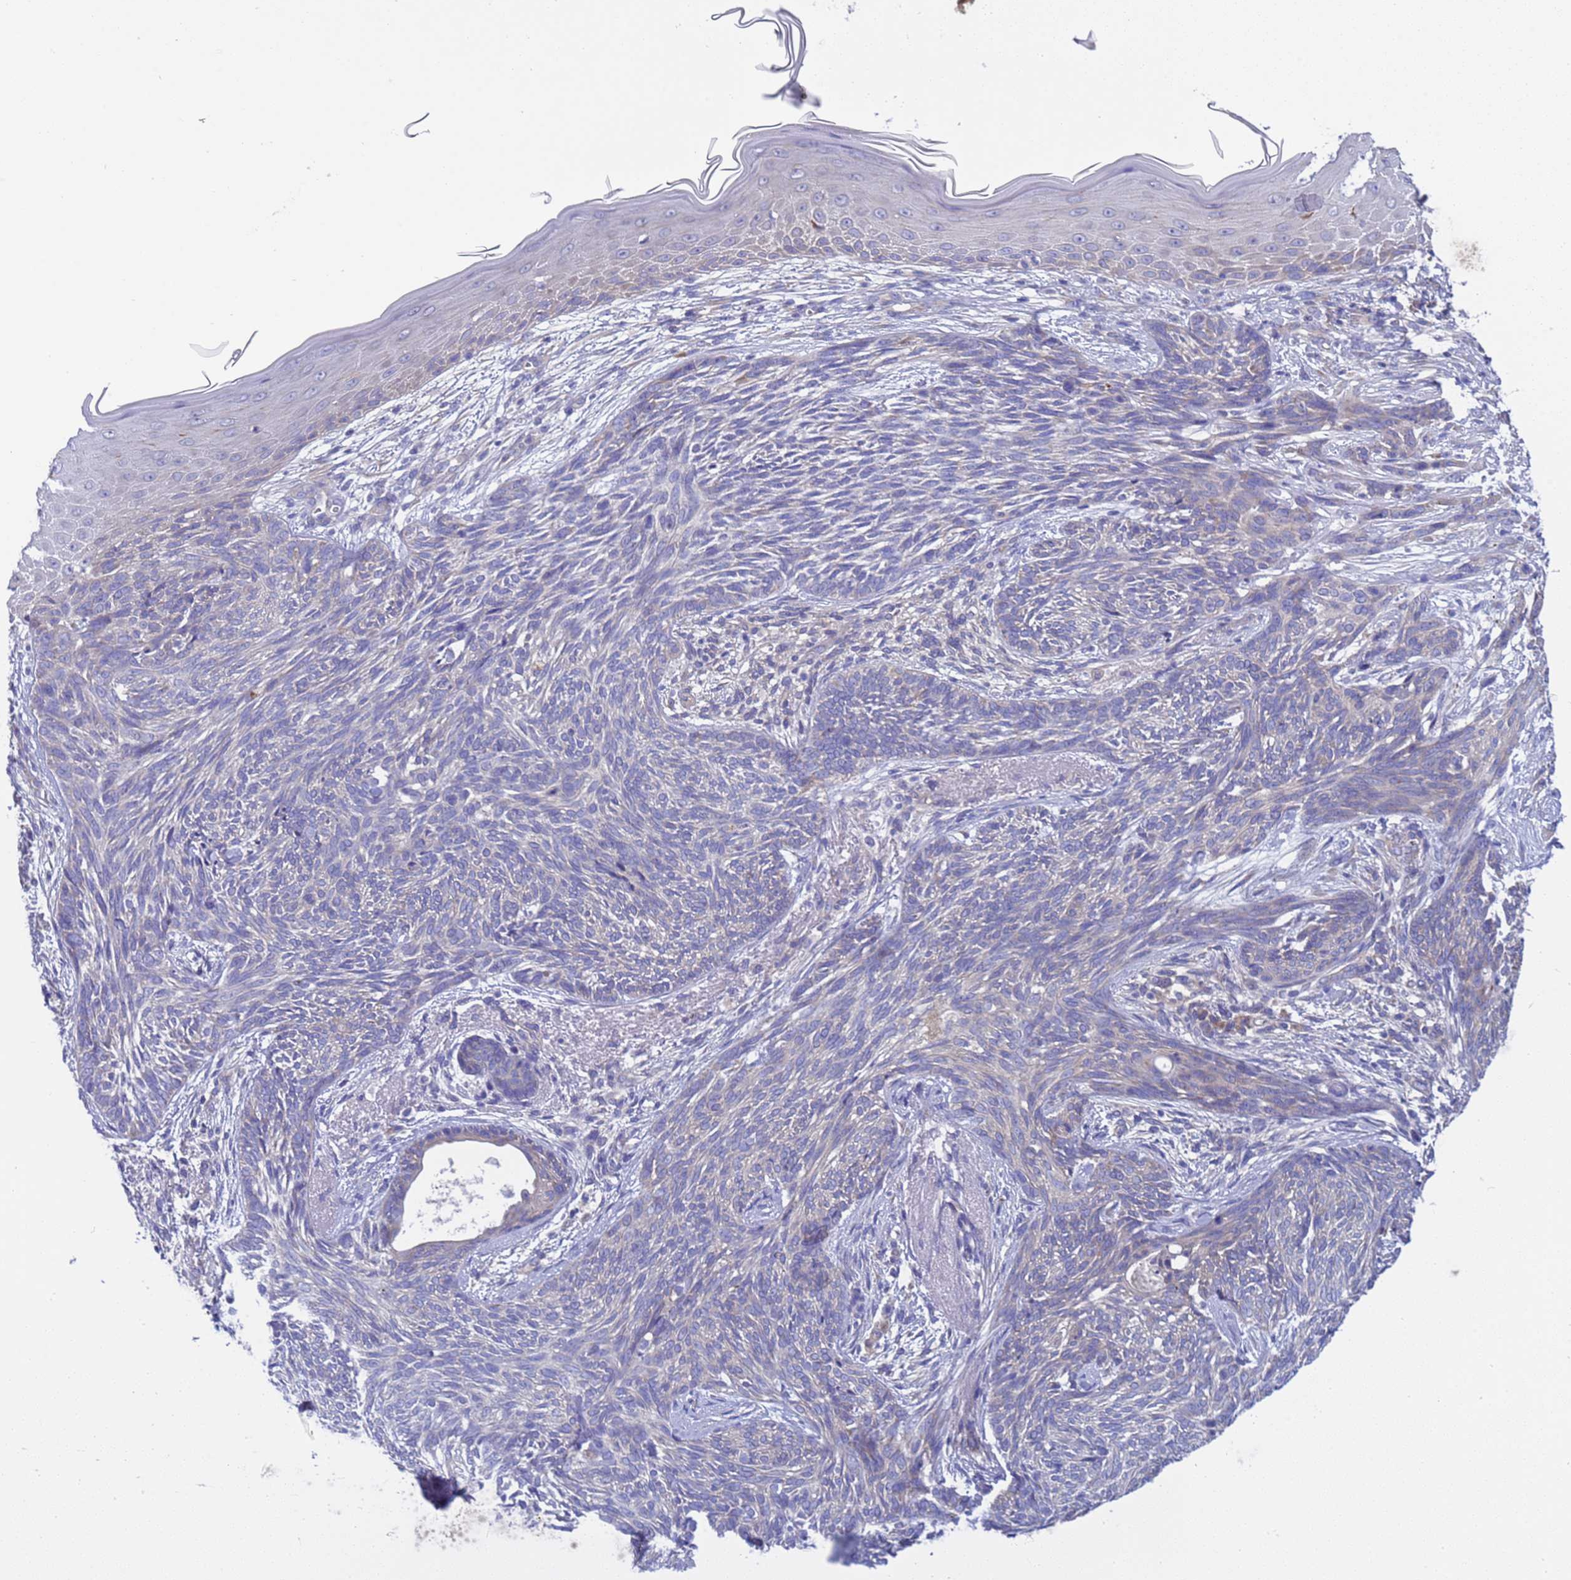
{"staining": {"intensity": "negative", "quantity": "none", "location": "none"}, "tissue": "skin cancer", "cell_type": "Tumor cells", "image_type": "cancer", "snomed": [{"axis": "morphology", "description": "Basal cell carcinoma"}, {"axis": "topography", "description": "Skin"}], "caption": "High magnification brightfield microscopy of skin cancer (basal cell carcinoma) stained with DAB (brown) and counterstained with hematoxylin (blue): tumor cells show no significant staining.", "gene": "RC3H2", "patient": {"sex": "male", "age": 73}}